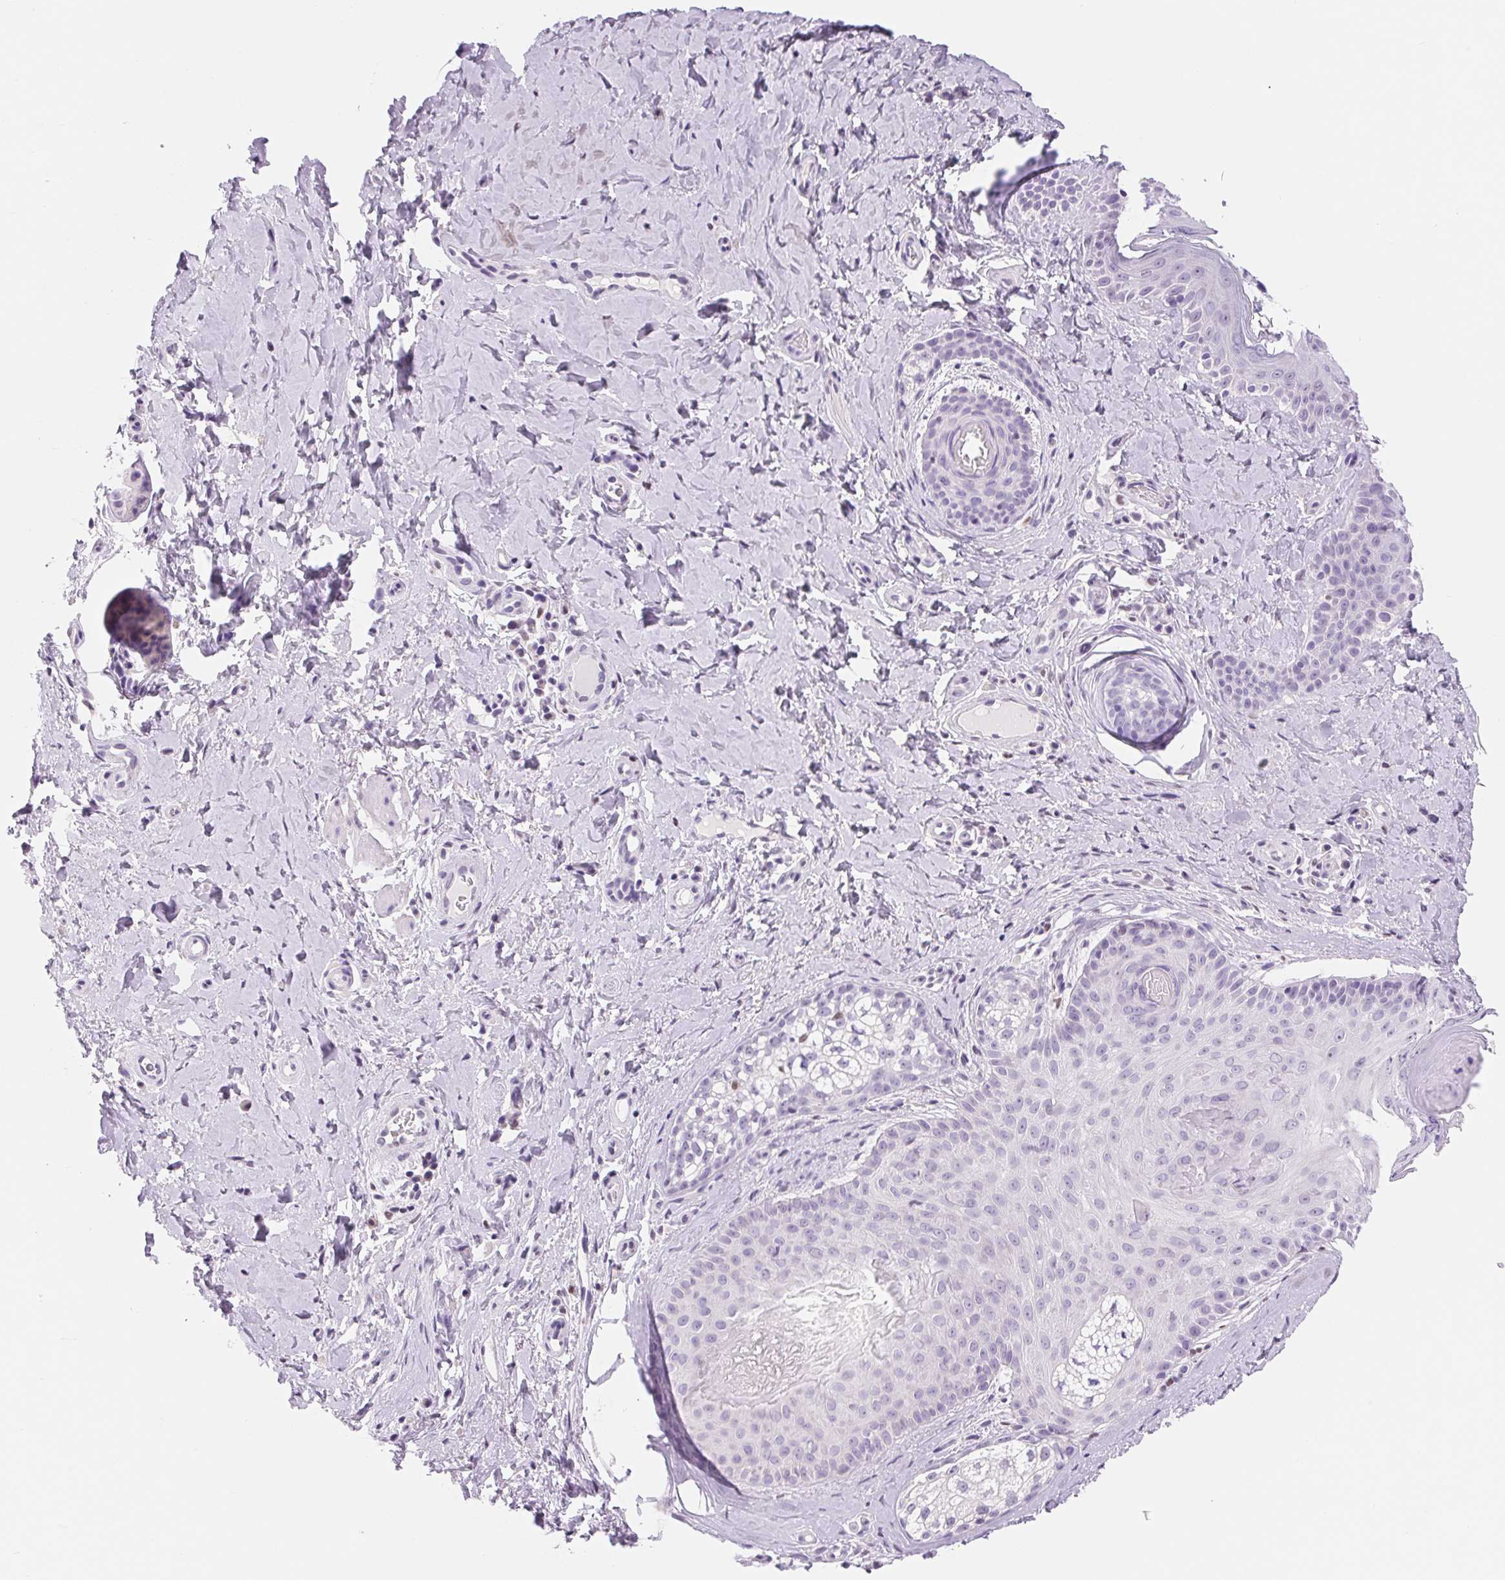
{"staining": {"intensity": "negative", "quantity": "none", "location": "none"}, "tissue": "skin cancer", "cell_type": "Tumor cells", "image_type": "cancer", "snomed": [{"axis": "morphology", "description": "Basal cell carcinoma"}, {"axis": "topography", "description": "Skin"}], "caption": "A photomicrograph of basal cell carcinoma (skin) stained for a protein displays no brown staining in tumor cells.", "gene": "ASGR2", "patient": {"sex": "male", "age": 89}}